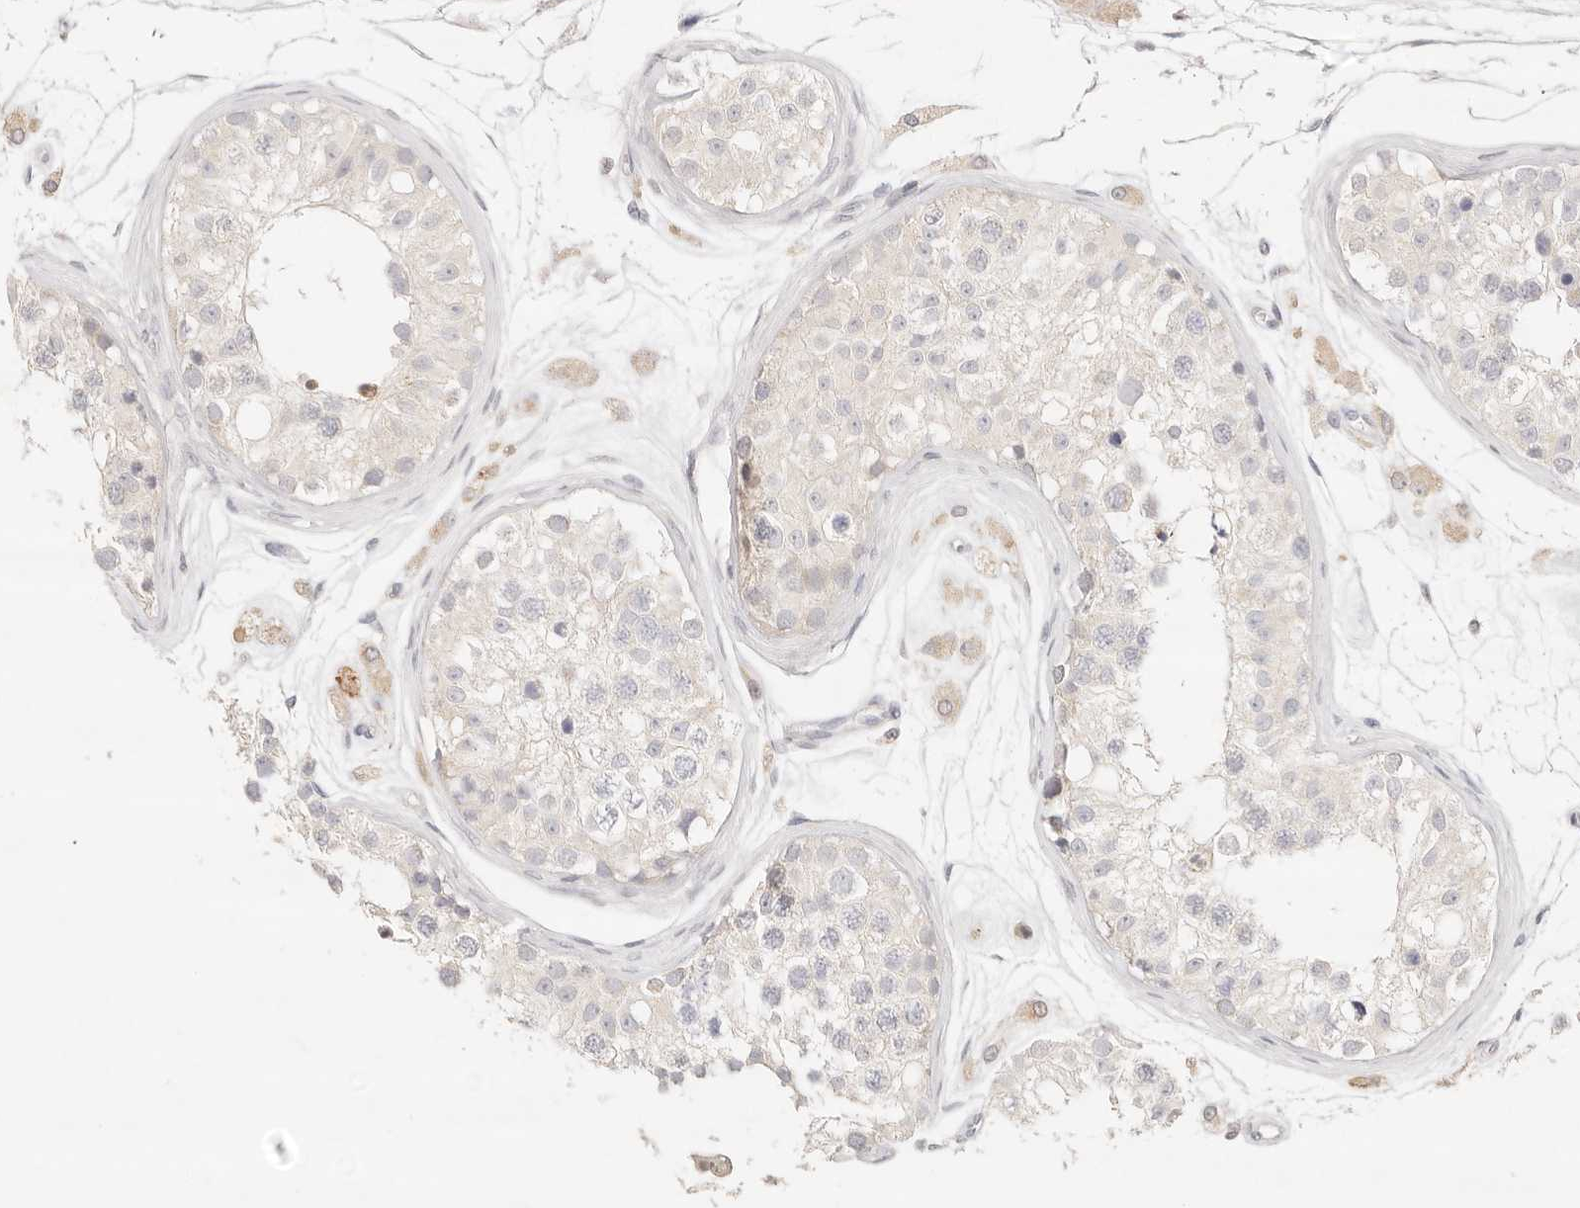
{"staining": {"intensity": "weak", "quantity": "<25%", "location": "cytoplasmic/membranous"}, "tissue": "testis", "cell_type": "Cells in seminiferous ducts", "image_type": "normal", "snomed": [{"axis": "morphology", "description": "Normal tissue, NOS"}, {"axis": "morphology", "description": "Adenocarcinoma, metastatic, NOS"}, {"axis": "topography", "description": "Testis"}], "caption": "An immunohistochemistry (IHC) histopathology image of normal testis is shown. There is no staining in cells in seminiferous ducts of testis.", "gene": "GPR156", "patient": {"sex": "male", "age": 26}}